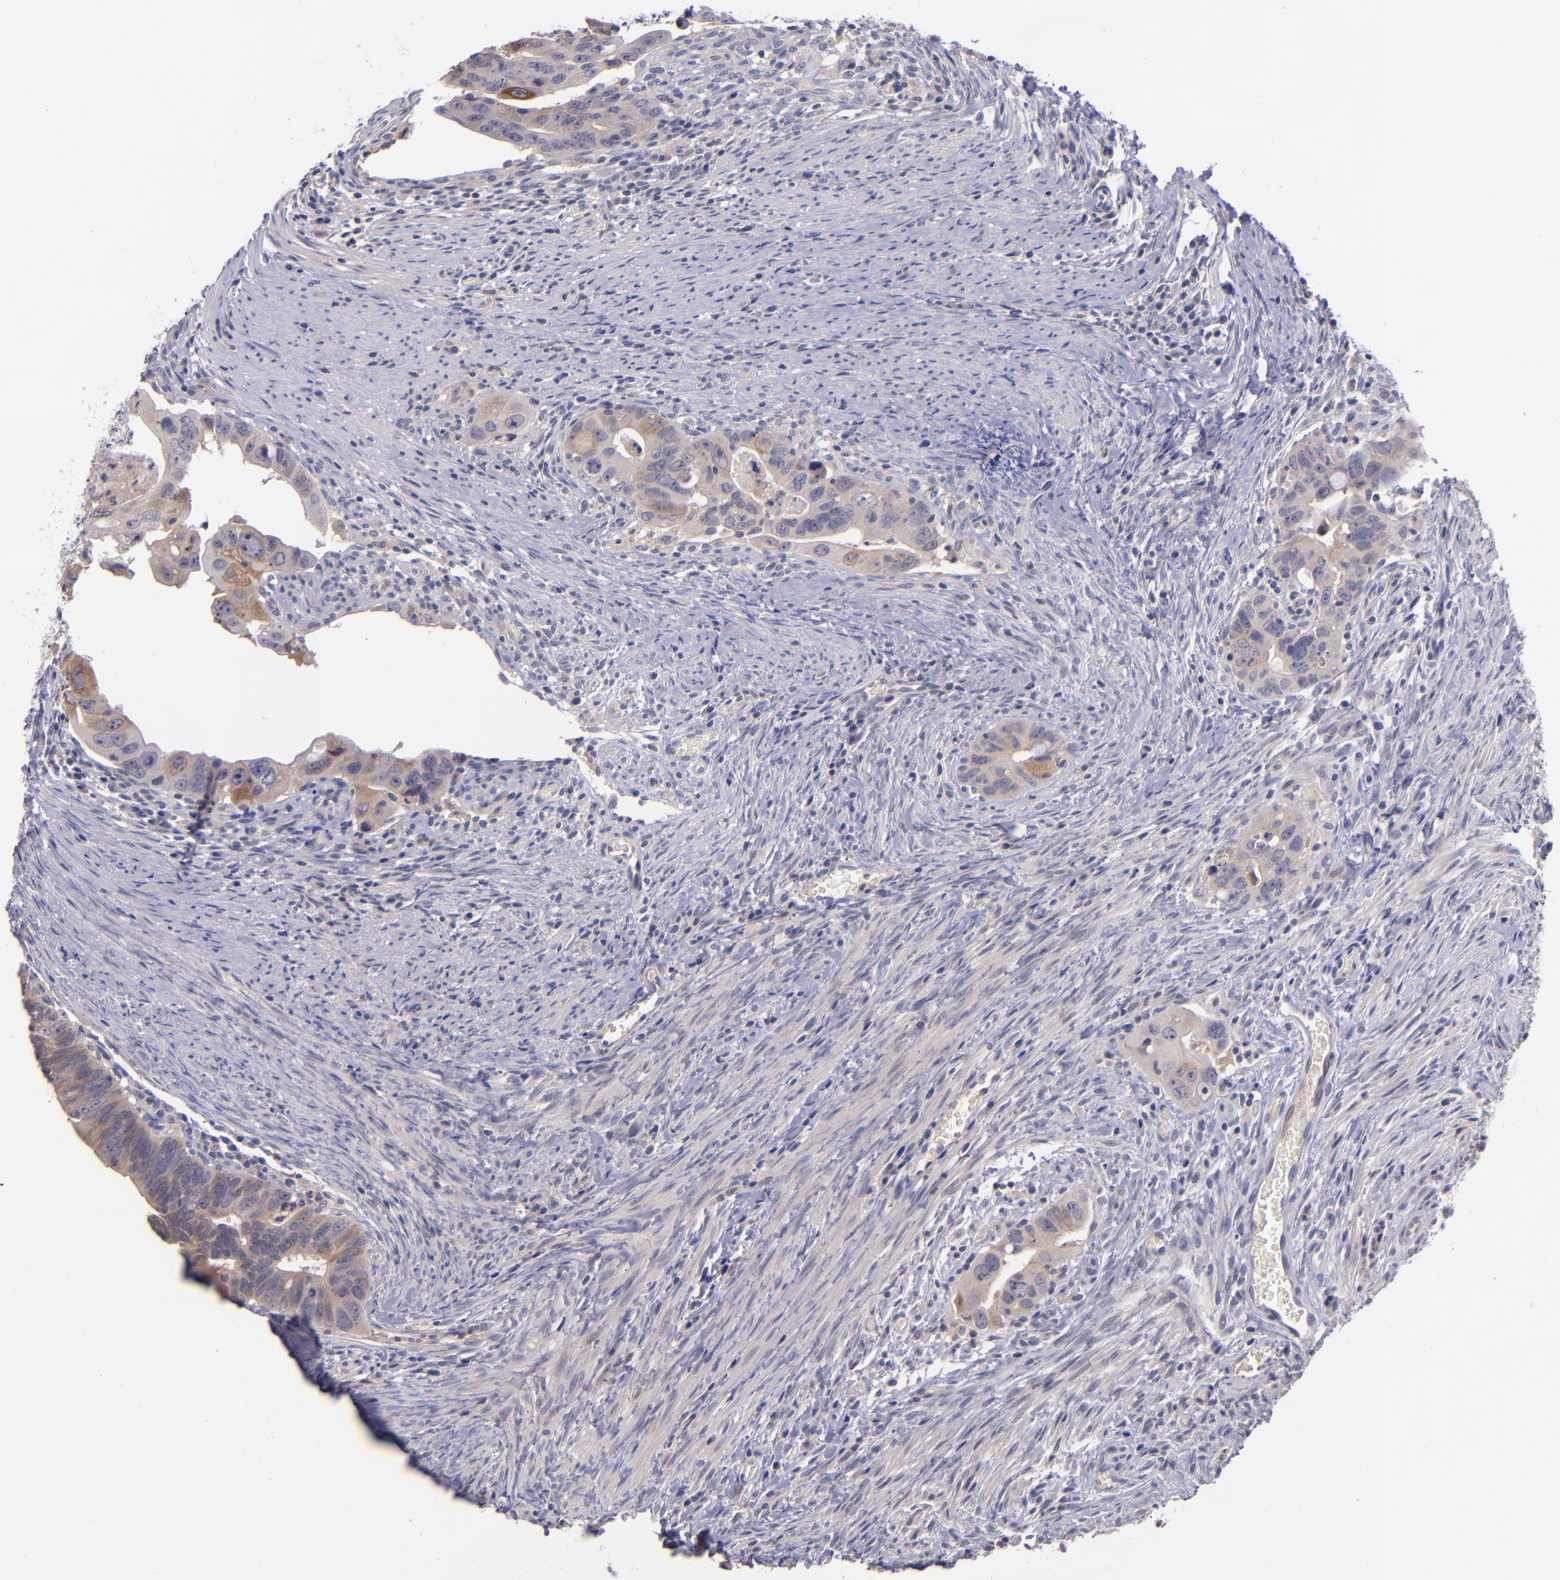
{"staining": {"intensity": "moderate", "quantity": "25%-75%", "location": "cytoplasmic/membranous"}, "tissue": "colorectal cancer", "cell_type": "Tumor cells", "image_type": "cancer", "snomed": [{"axis": "morphology", "description": "Adenocarcinoma, NOS"}, {"axis": "topography", "description": "Rectum"}], "caption": "The histopathology image displays immunohistochemical staining of colorectal cancer. There is moderate cytoplasmic/membranous expression is present in about 25%-75% of tumor cells. The protein is stained brown, and the nuclei are stained in blue (DAB IHC with brightfield microscopy, high magnification).", "gene": "RBP4", "patient": {"sex": "male", "age": 53}}